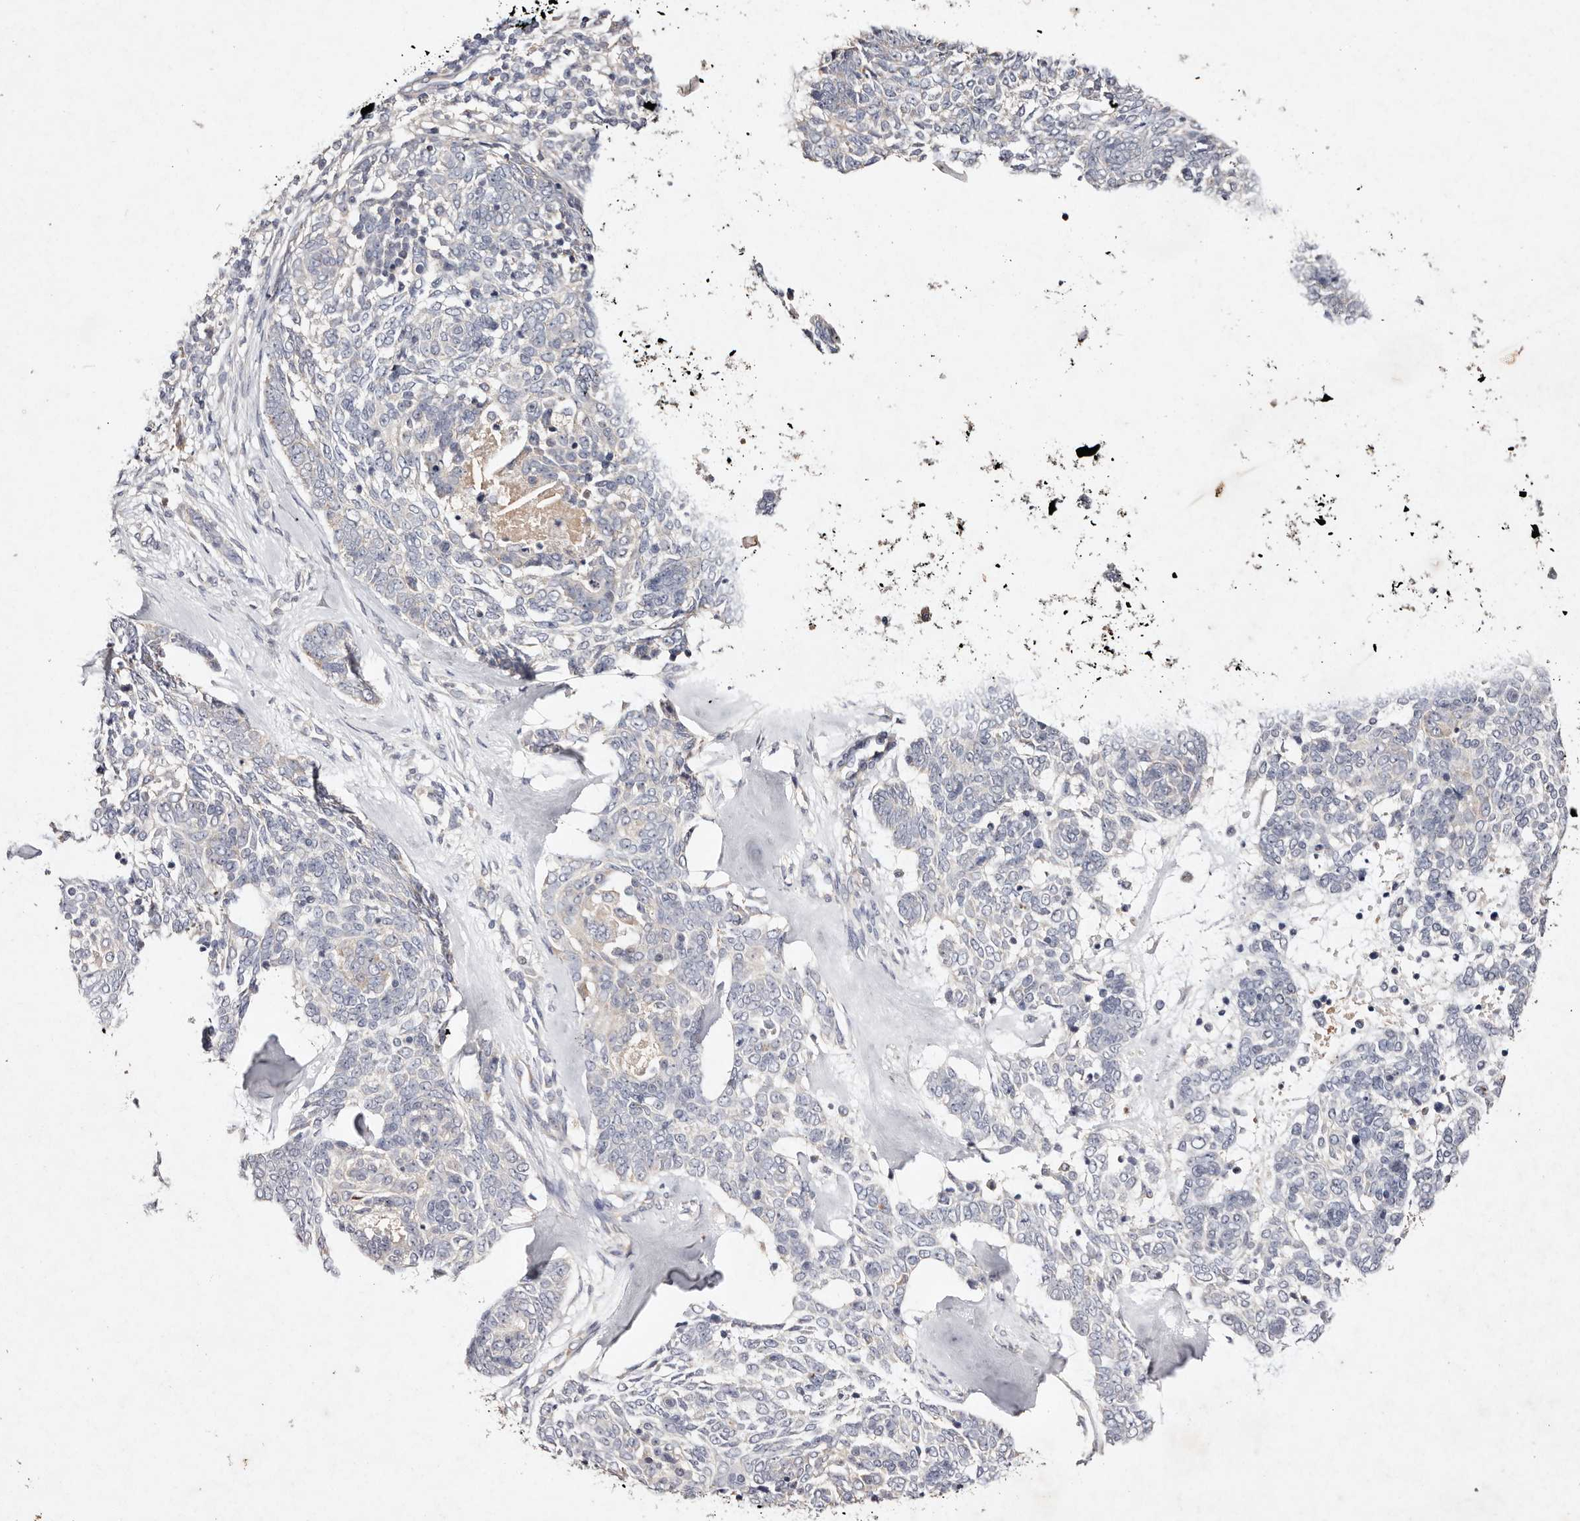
{"staining": {"intensity": "negative", "quantity": "none", "location": "none"}, "tissue": "skin cancer", "cell_type": "Tumor cells", "image_type": "cancer", "snomed": [{"axis": "morphology", "description": "Basal cell carcinoma"}, {"axis": "topography", "description": "Skin"}], "caption": "Immunohistochemistry image of neoplastic tissue: skin basal cell carcinoma stained with DAB shows no significant protein positivity in tumor cells.", "gene": "TSC2", "patient": {"sex": "female", "age": 81}}